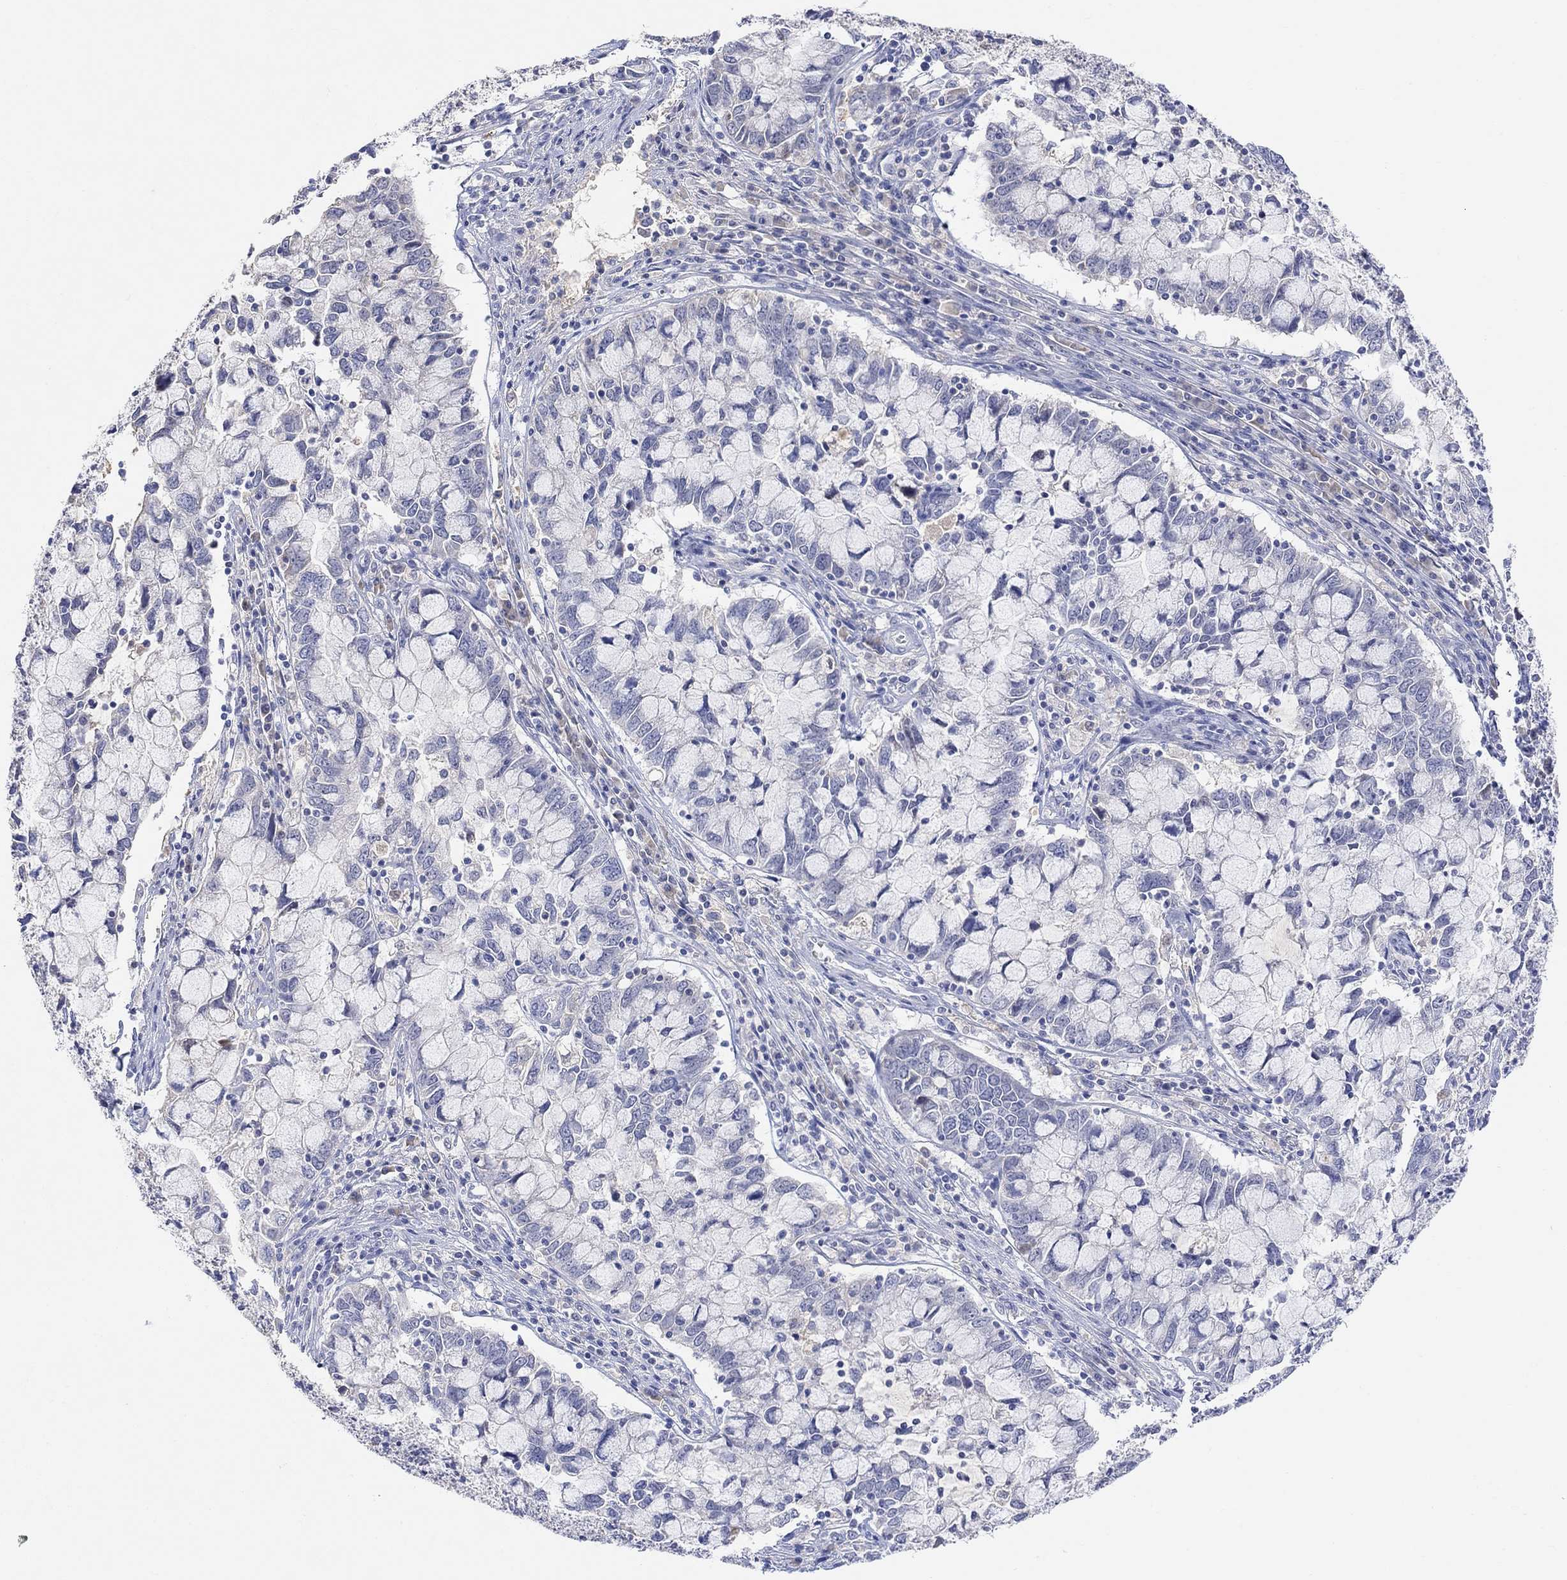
{"staining": {"intensity": "negative", "quantity": "none", "location": "none"}, "tissue": "cervical cancer", "cell_type": "Tumor cells", "image_type": "cancer", "snomed": [{"axis": "morphology", "description": "Adenocarcinoma, NOS"}, {"axis": "topography", "description": "Cervix"}], "caption": "This is an immunohistochemistry photomicrograph of human cervical cancer (adenocarcinoma). There is no staining in tumor cells.", "gene": "TYR", "patient": {"sex": "female", "age": 40}}